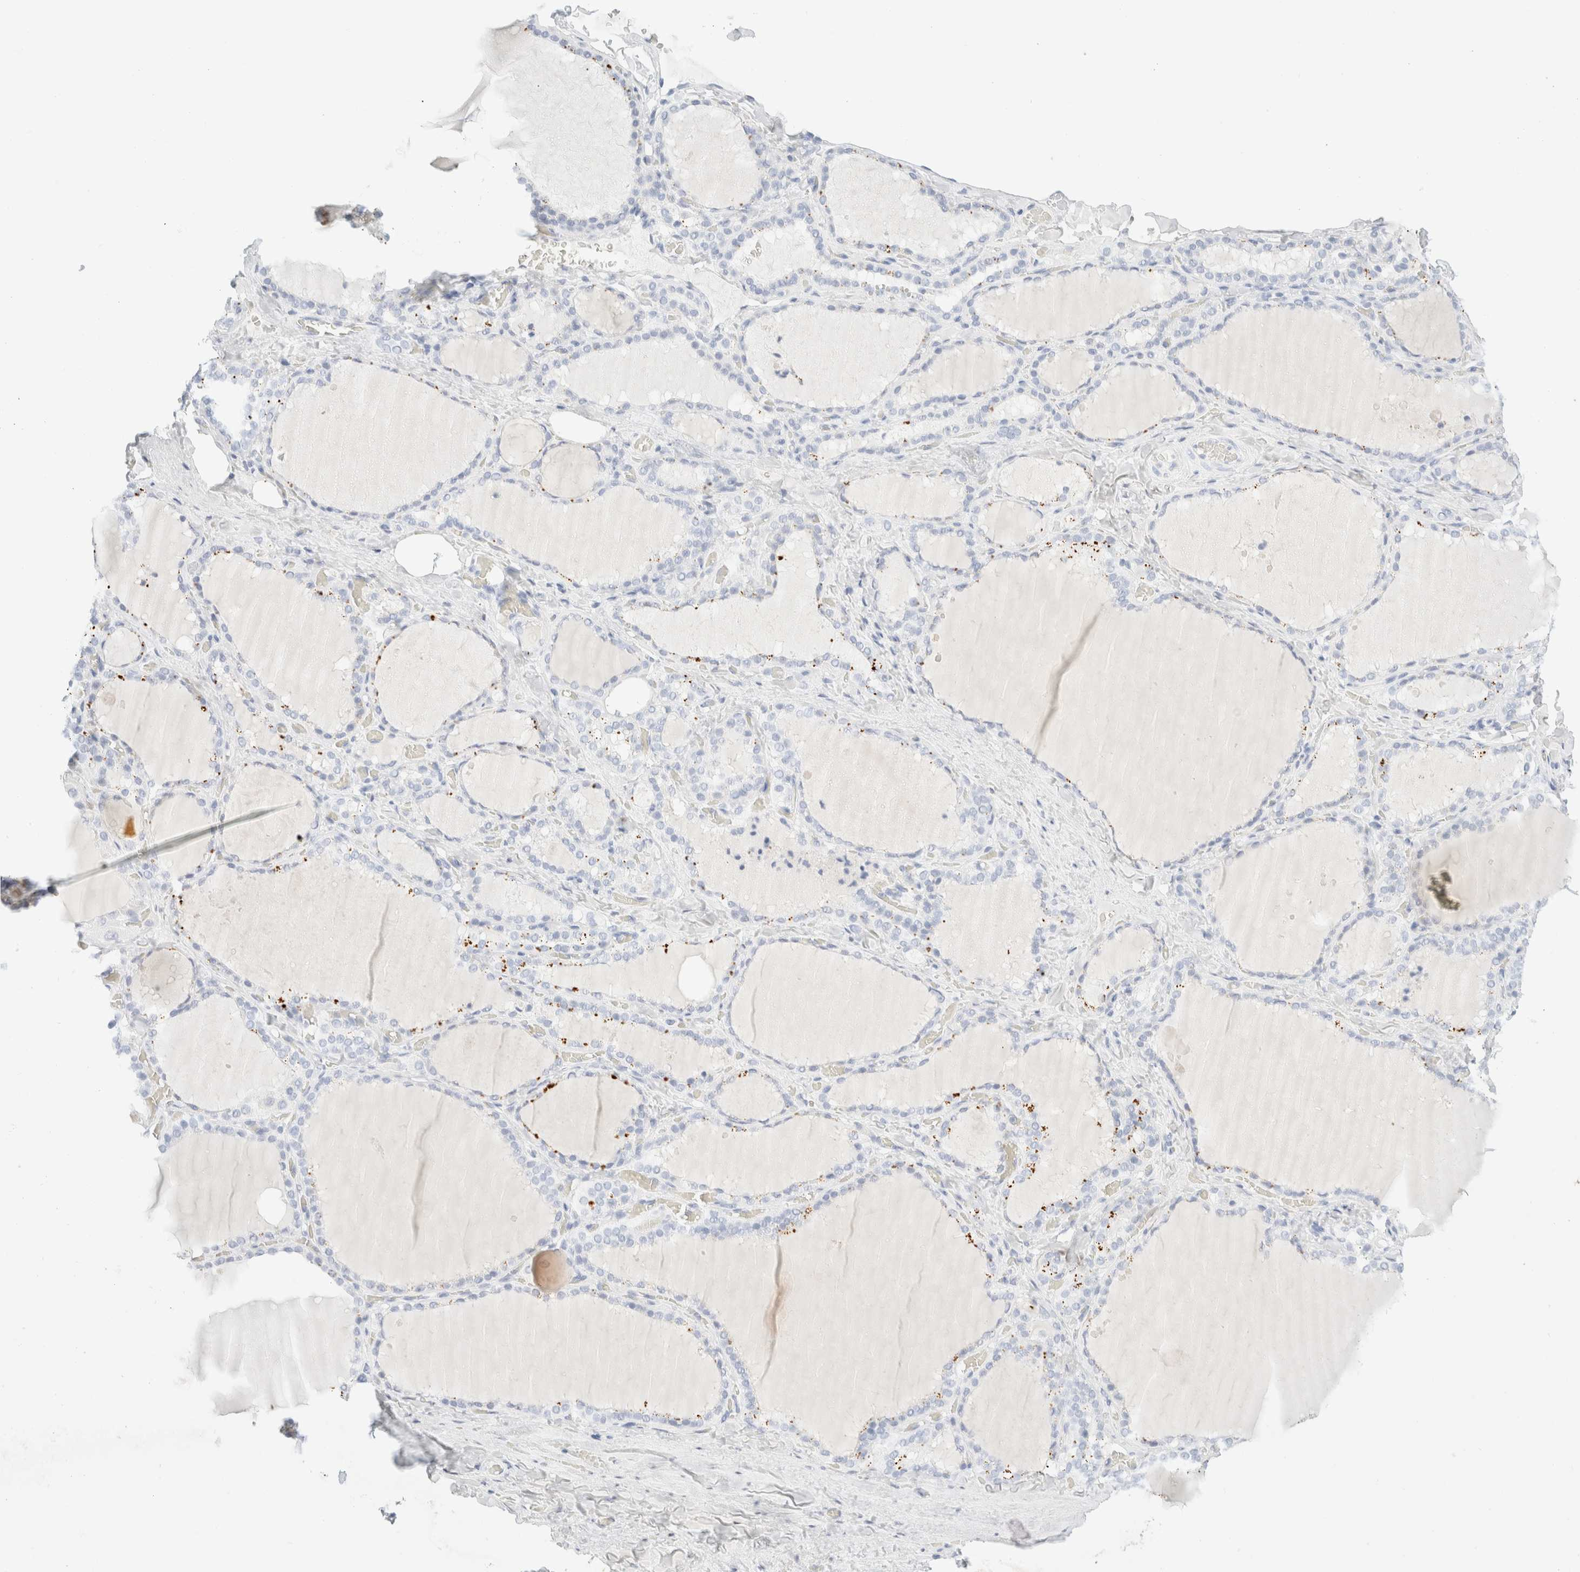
{"staining": {"intensity": "negative", "quantity": "none", "location": "none"}, "tissue": "thyroid gland", "cell_type": "Glandular cells", "image_type": "normal", "snomed": [{"axis": "morphology", "description": "Normal tissue, NOS"}, {"axis": "topography", "description": "Thyroid gland"}], "caption": "Protein analysis of benign thyroid gland reveals no significant staining in glandular cells. (Stains: DAB (3,3'-diaminobenzidine) immunohistochemistry with hematoxylin counter stain, Microscopy: brightfield microscopy at high magnification).", "gene": "KRT15", "patient": {"sex": "female", "age": 22}}